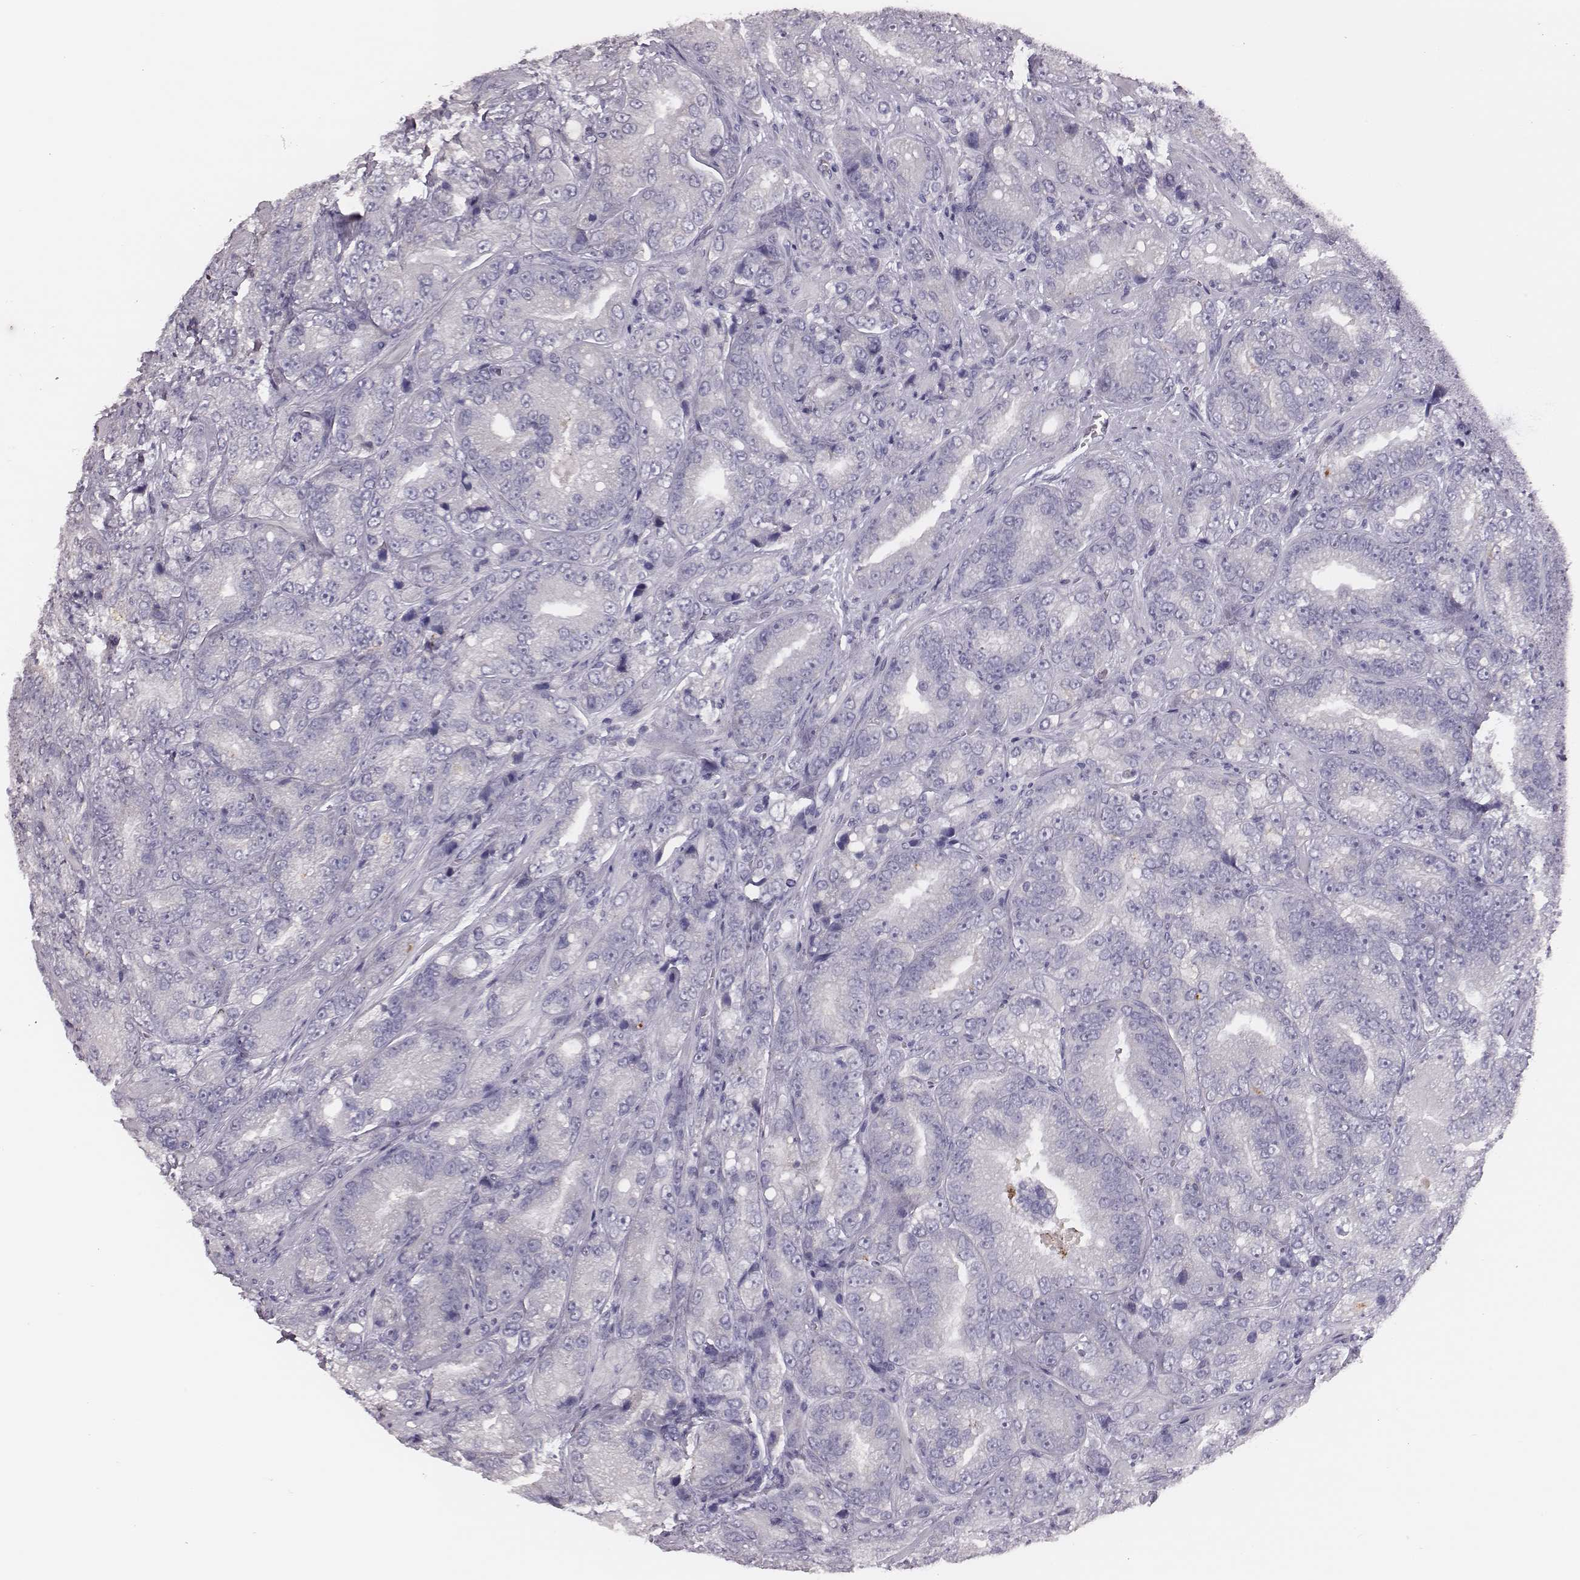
{"staining": {"intensity": "negative", "quantity": "none", "location": "none"}, "tissue": "prostate cancer", "cell_type": "Tumor cells", "image_type": "cancer", "snomed": [{"axis": "morphology", "description": "Adenocarcinoma, NOS"}, {"axis": "topography", "description": "Prostate"}], "caption": "Immunohistochemical staining of human adenocarcinoma (prostate) reveals no significant expression in tumor cells.", "gene": "ADGRF4", "patient": {"sex": "male", "age": 63}}